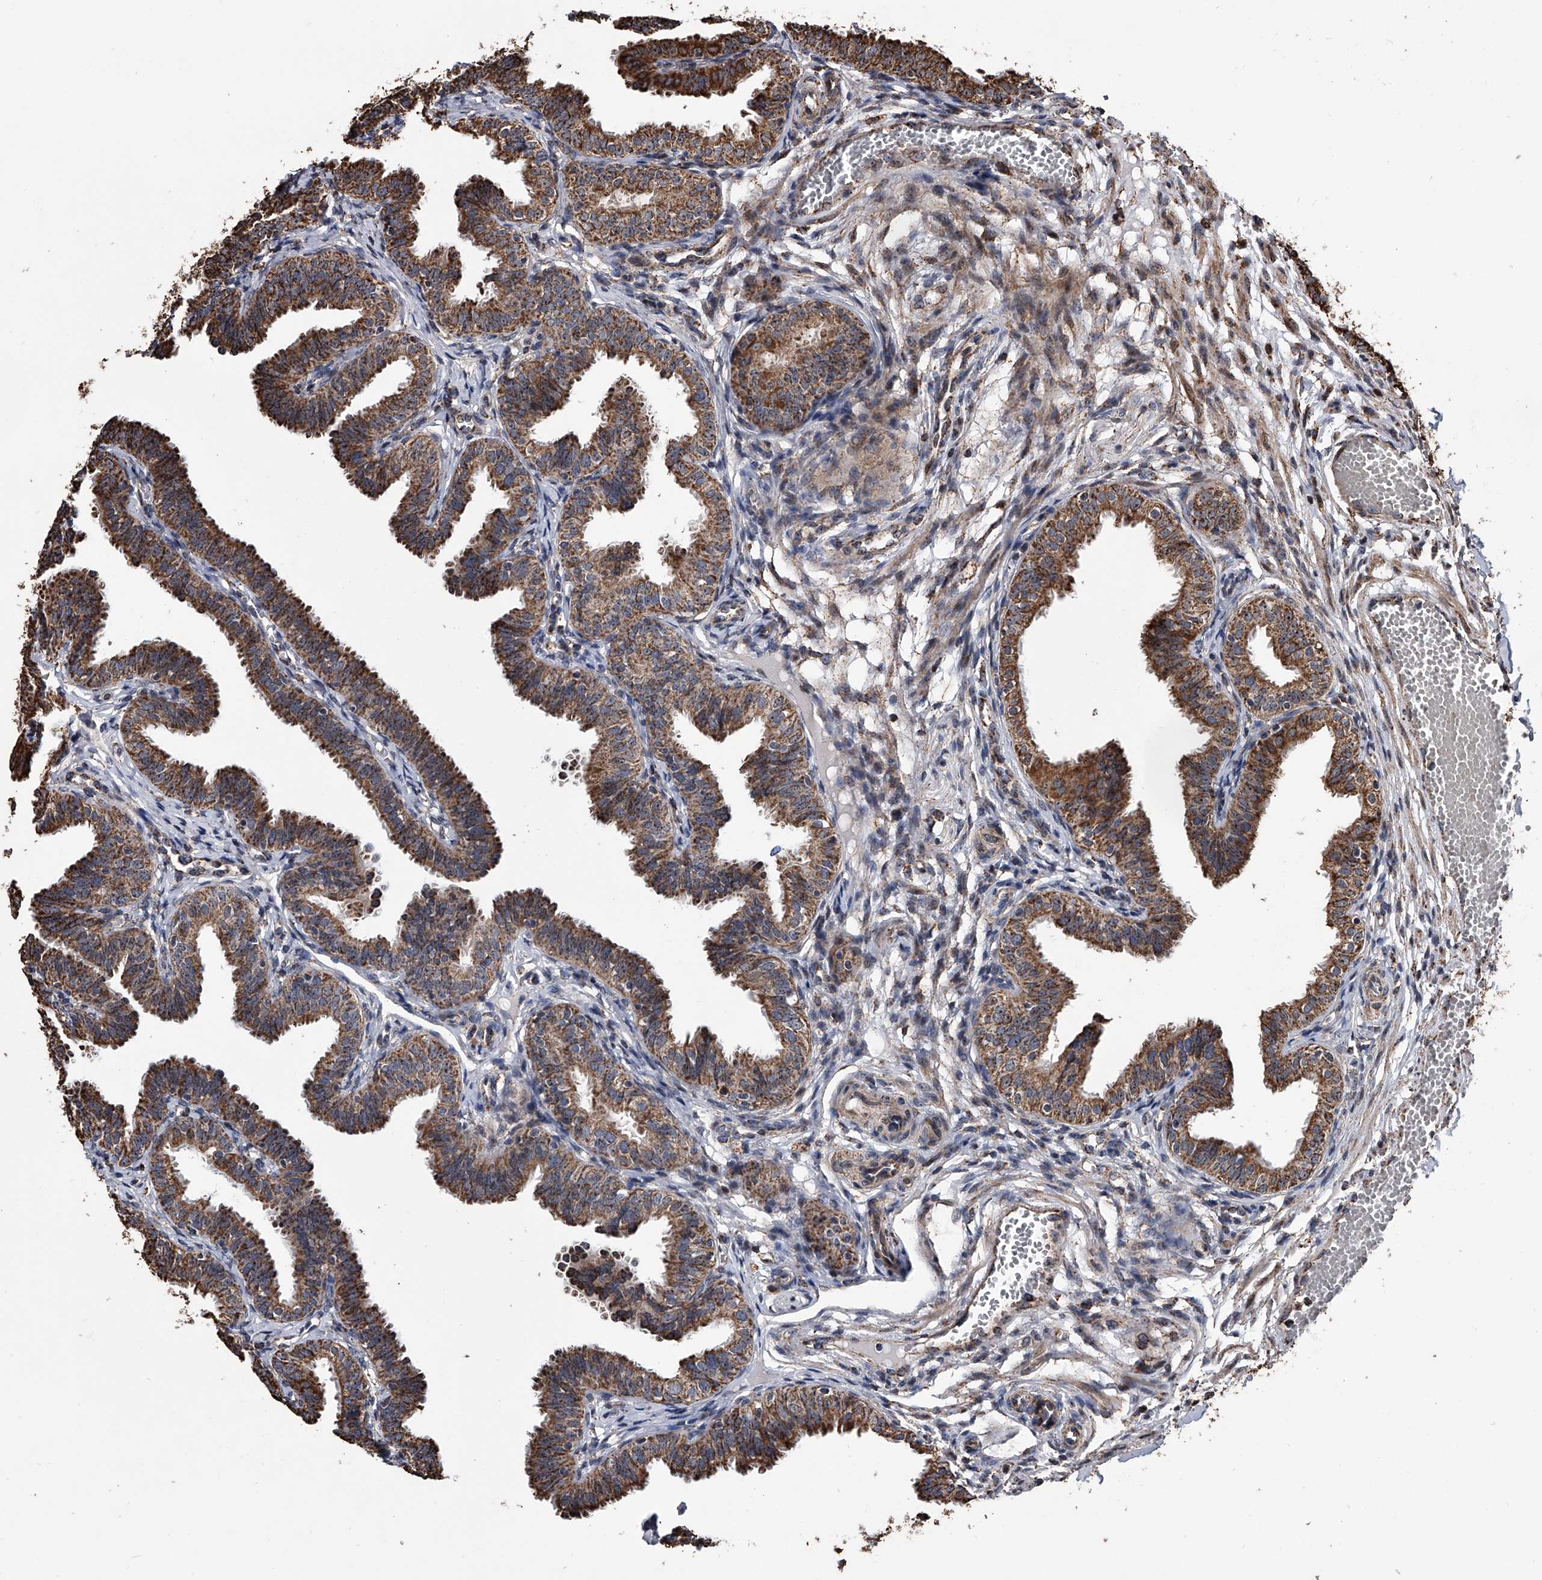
{"staining": {"intensity": "strong", "quantity": ">75%", "location": "cytoplasmic/membranous"}, "tissue": "fallopian tube", "cell_type": "Glandular cells", "image_type": "normal", "snomed": [{"axis": "morphology", "description": "Normal tissue, NOS"}, {"axis": "topography", "description": "Fallopian tube"}], "caption": "A high amount of strong cytoplasmic/membranous expression is present in about >75% of glandular cells in normal fallopian tube. Ihc stains the protein of interest in brown and the nuclei are stained blue.", "gene": "SMPDL3A", "patient": {"sex": "female", "age": 35}}